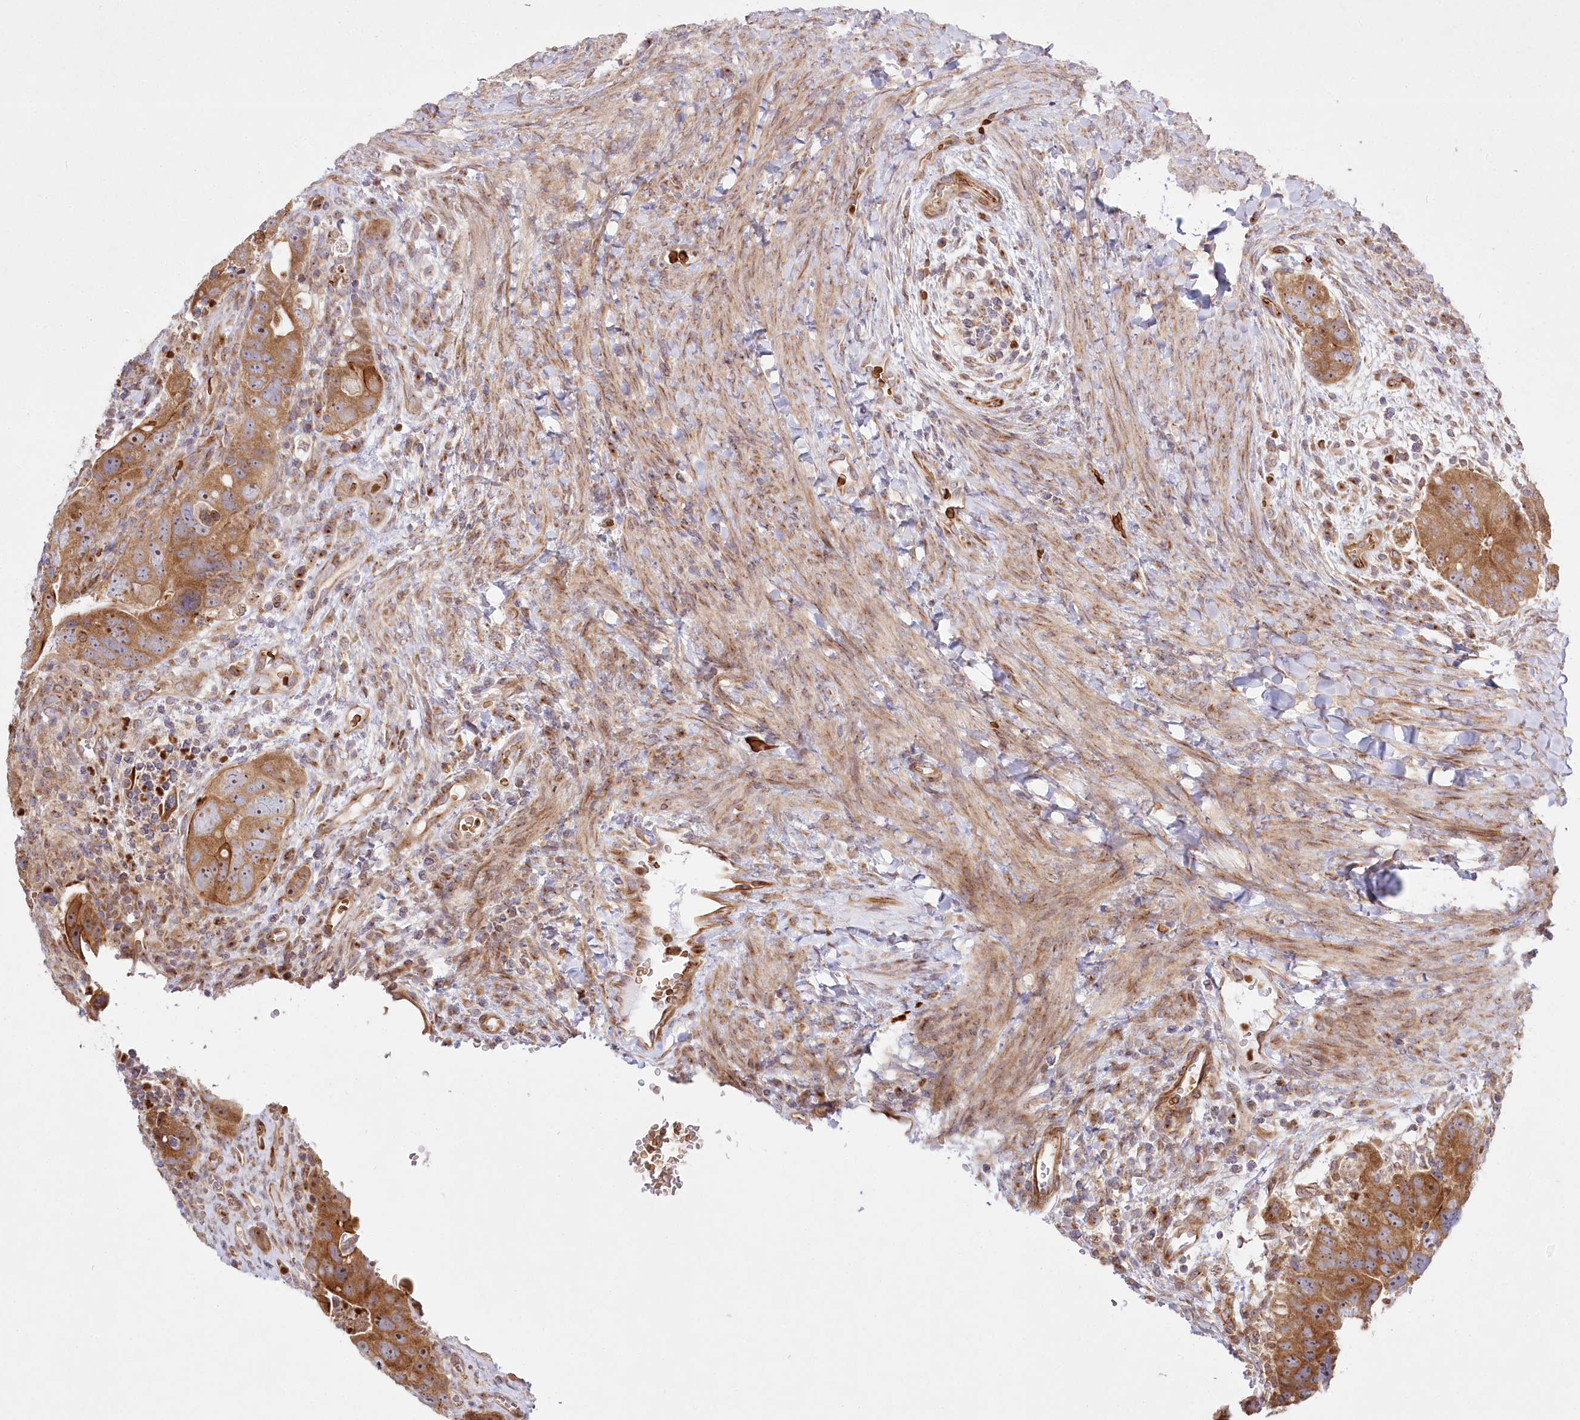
{"staining": {"intensity": "moderate", "quantity": ">75%", "location": "cytoplasmic/membranous,nuclear"}, "tissue": "colorectal cancer", "cell_type": "Tumor cells", "image_type": "cancer", "snomed": [{"axis": "morphology", "description": "Adenocarcinoma, NOS"}, {"axis": "topography", "description": "Rectum"}], "caption": "Colorectal cancer (adenocarcinoma) stained for a protein (brown) reveals moderate cytoplasmic/membranous and nuclear positive staining in about >75% of tumor cells.", "gene": "COMMD3", "patient": {"sex": "male", "age": 59}}